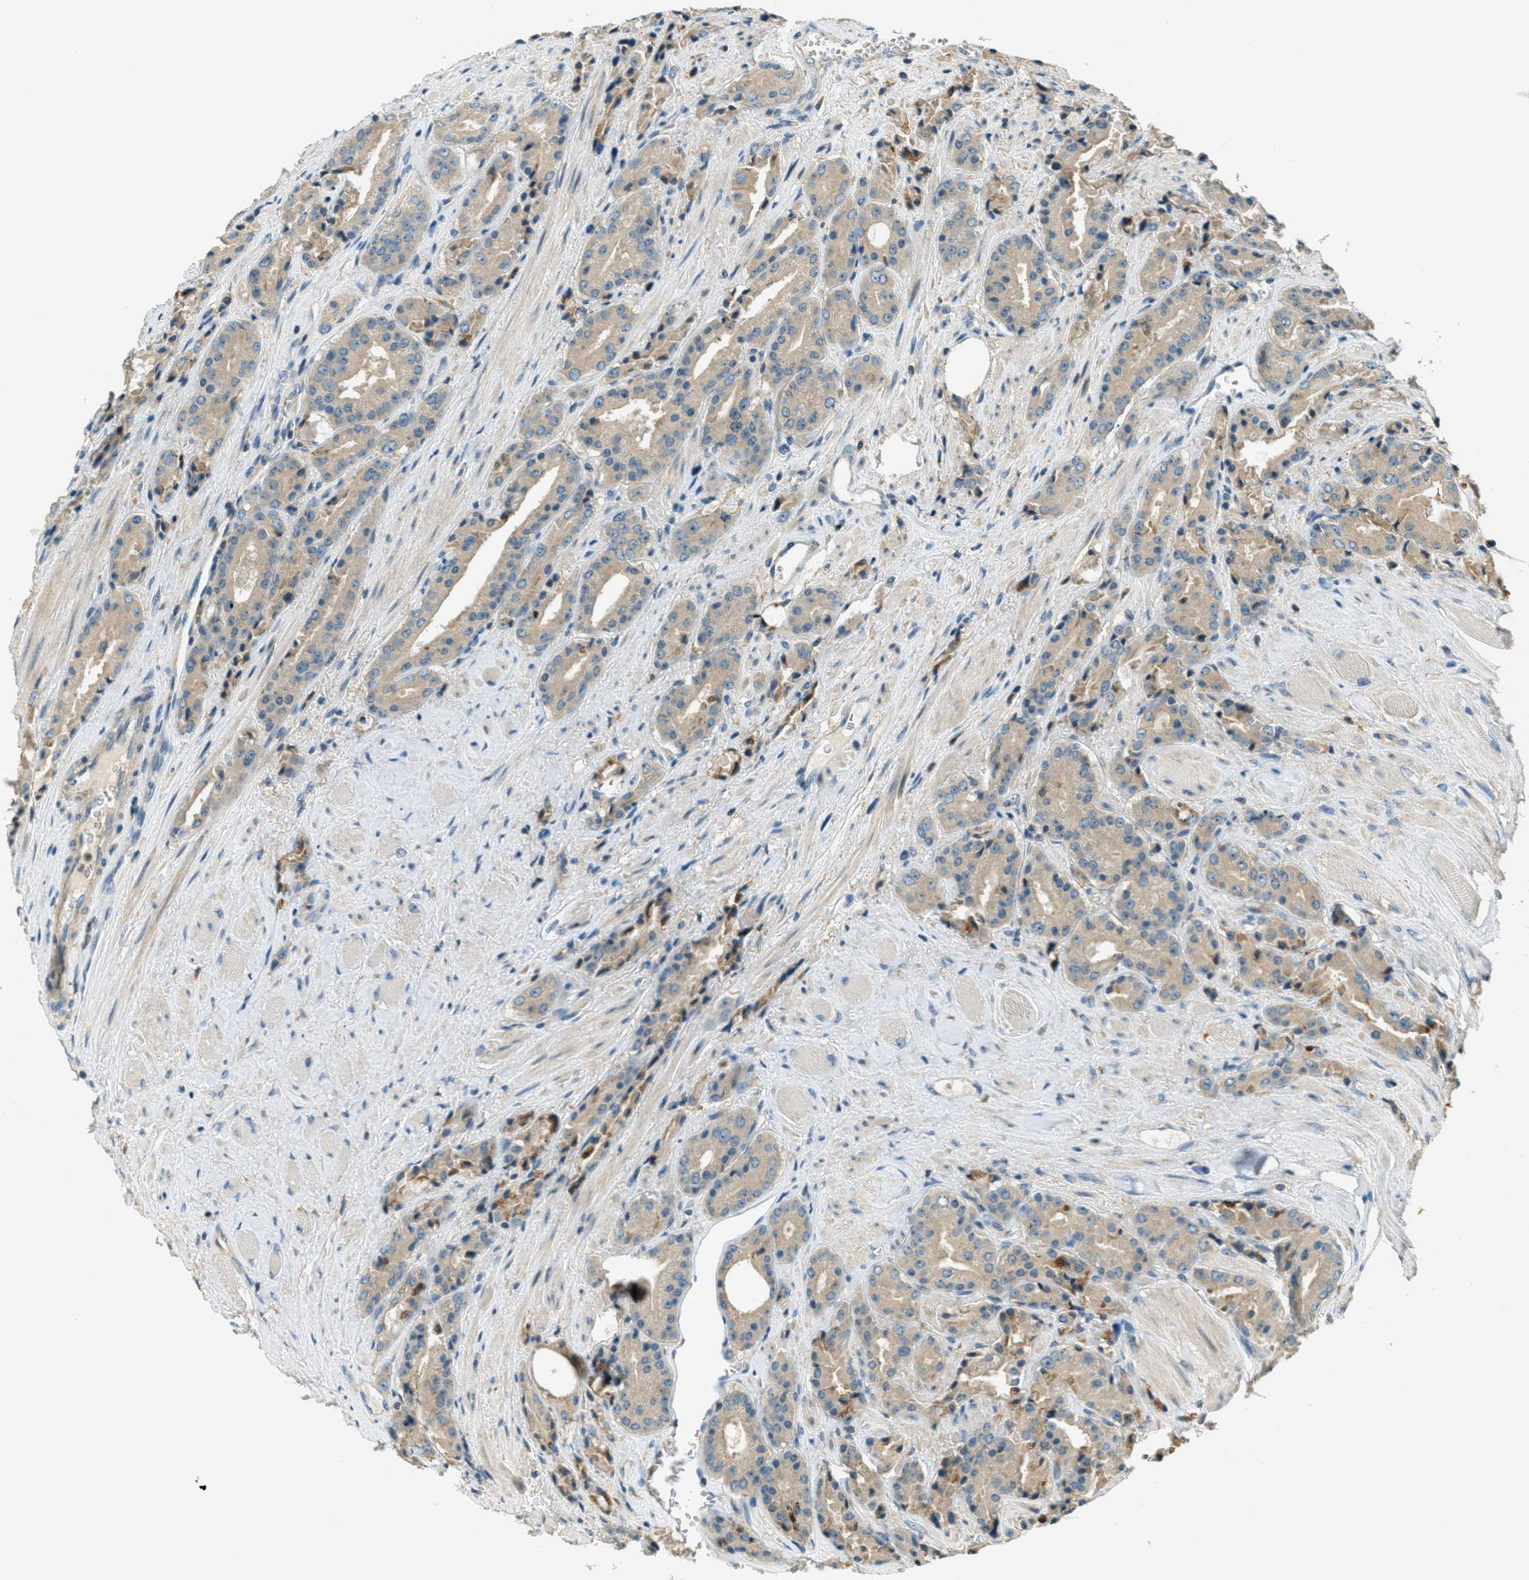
{"staining": {"intensity": "weak", "quantity": ">75%", "location": "cytoplasmic/membranous"}, "tissue": "prostate cancer", "cell_type": "Tumor cells", "image_type": "cancer", "snomed": [{"axis": "morphology", "description": "Adenocarcinoma, High grade"}, {"axis": "topography", "description": "Prostate"}], "caption": "Prostate cancer stained for a protein displays weak cytoplasmic/membranous positivity in tumor cells. The staining was performed using DAB to visualize the protein expression in brown, while the nuclei were stained in blue with hematoxylin (Magnification: 20x).", "gene": "NUDT4", "patient": {"sex": "male", "age": 71}}